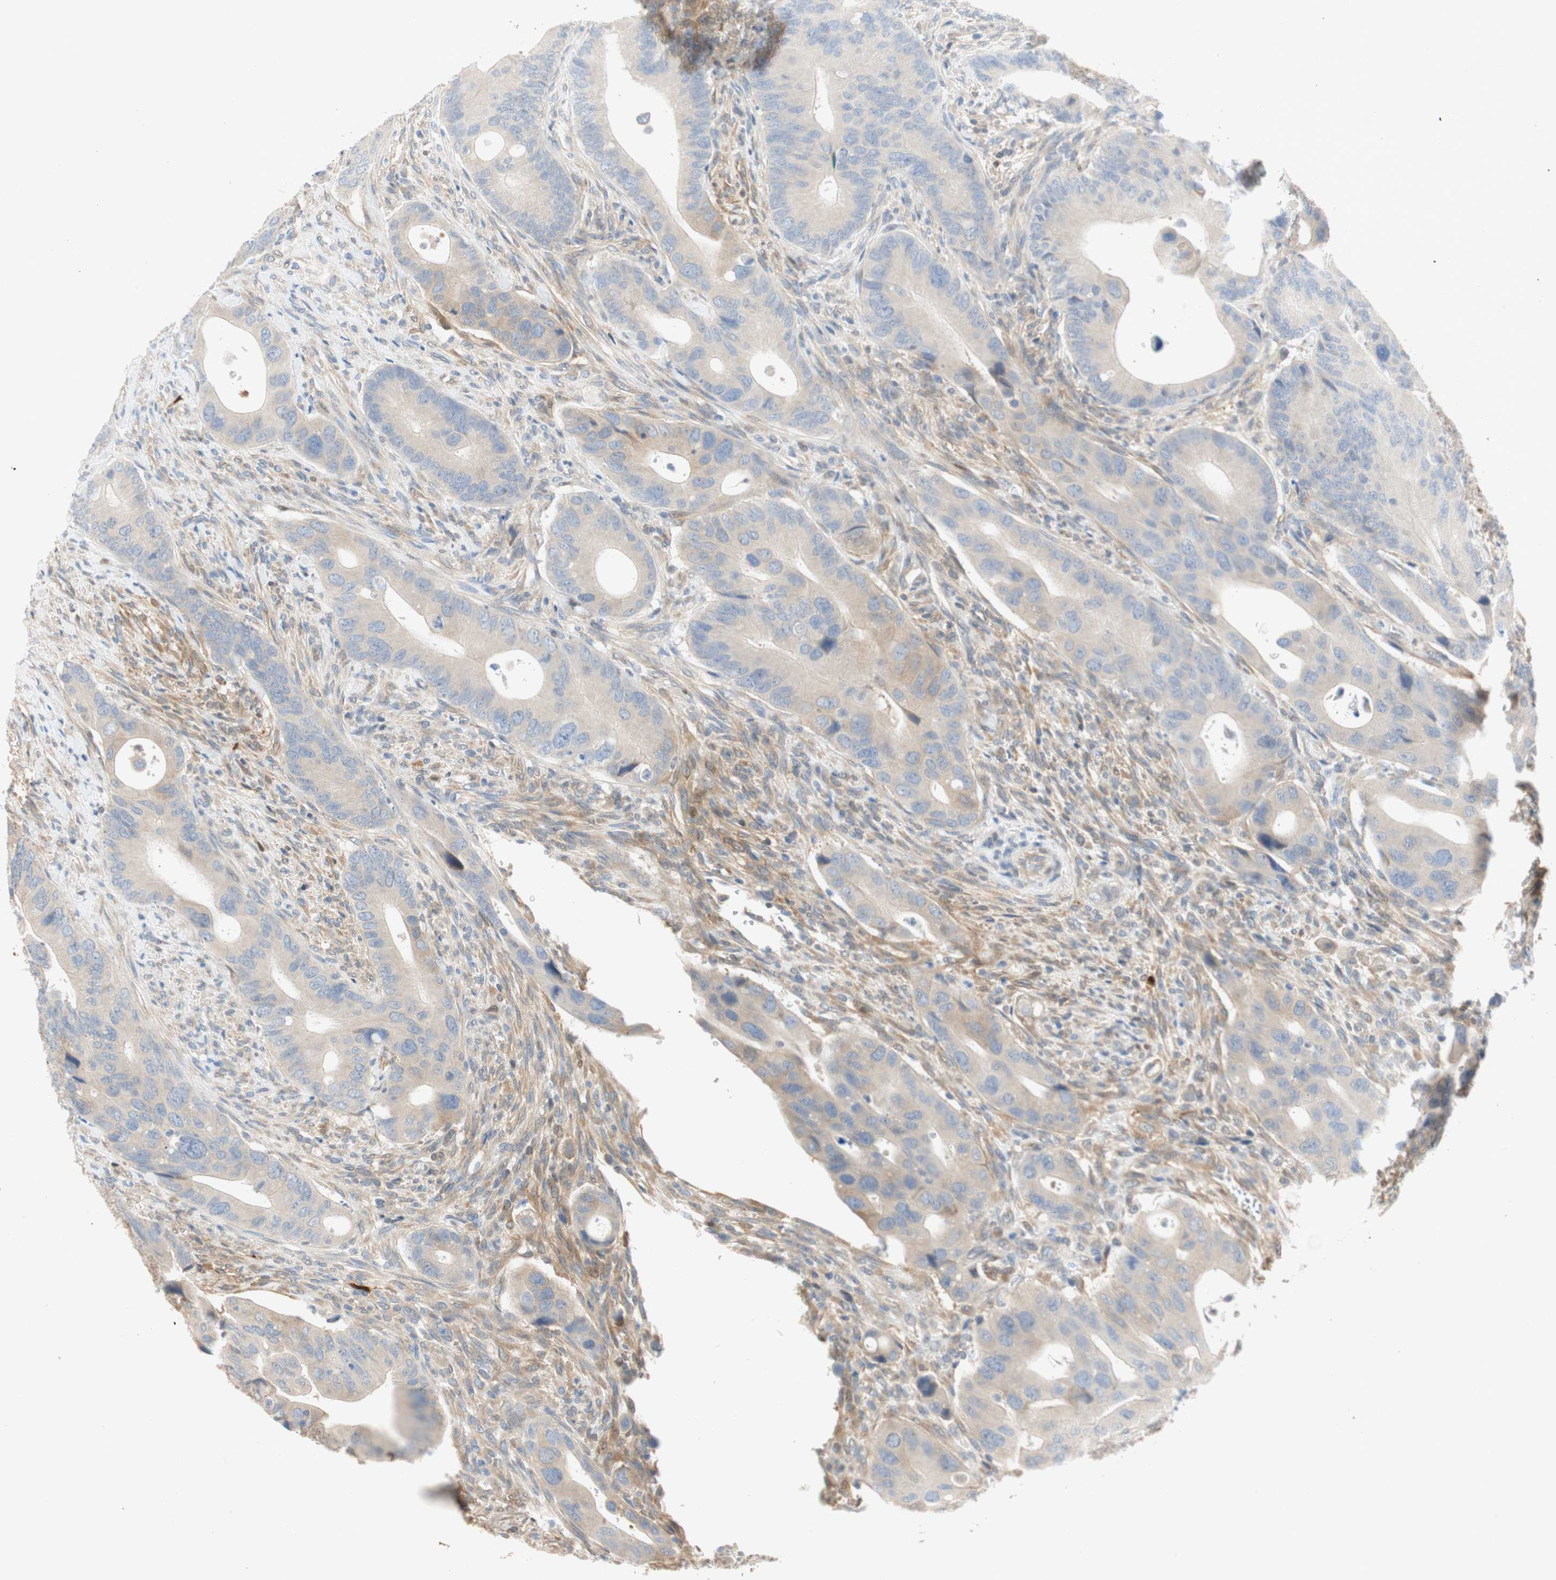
{"staining": {"intensity": "weak", "quantity": "<25%", "location": "cytoplasmic/membranous"}, "tissue": "colorectal cancer", "cell_type": "Tumor cells", "image_type": "cancer", "snomed": [{"axis": "morphology", "description": "Adenocarcinoma, NOS"}, {"axis": "topography", "description": "Rectum"}], "caption": "A photomicrograph of human adenocarcinoma (colorectal) is negative for staining in tumor cells.", "gene": "RELB", "patient": {"sex": "female", "age": 57}}